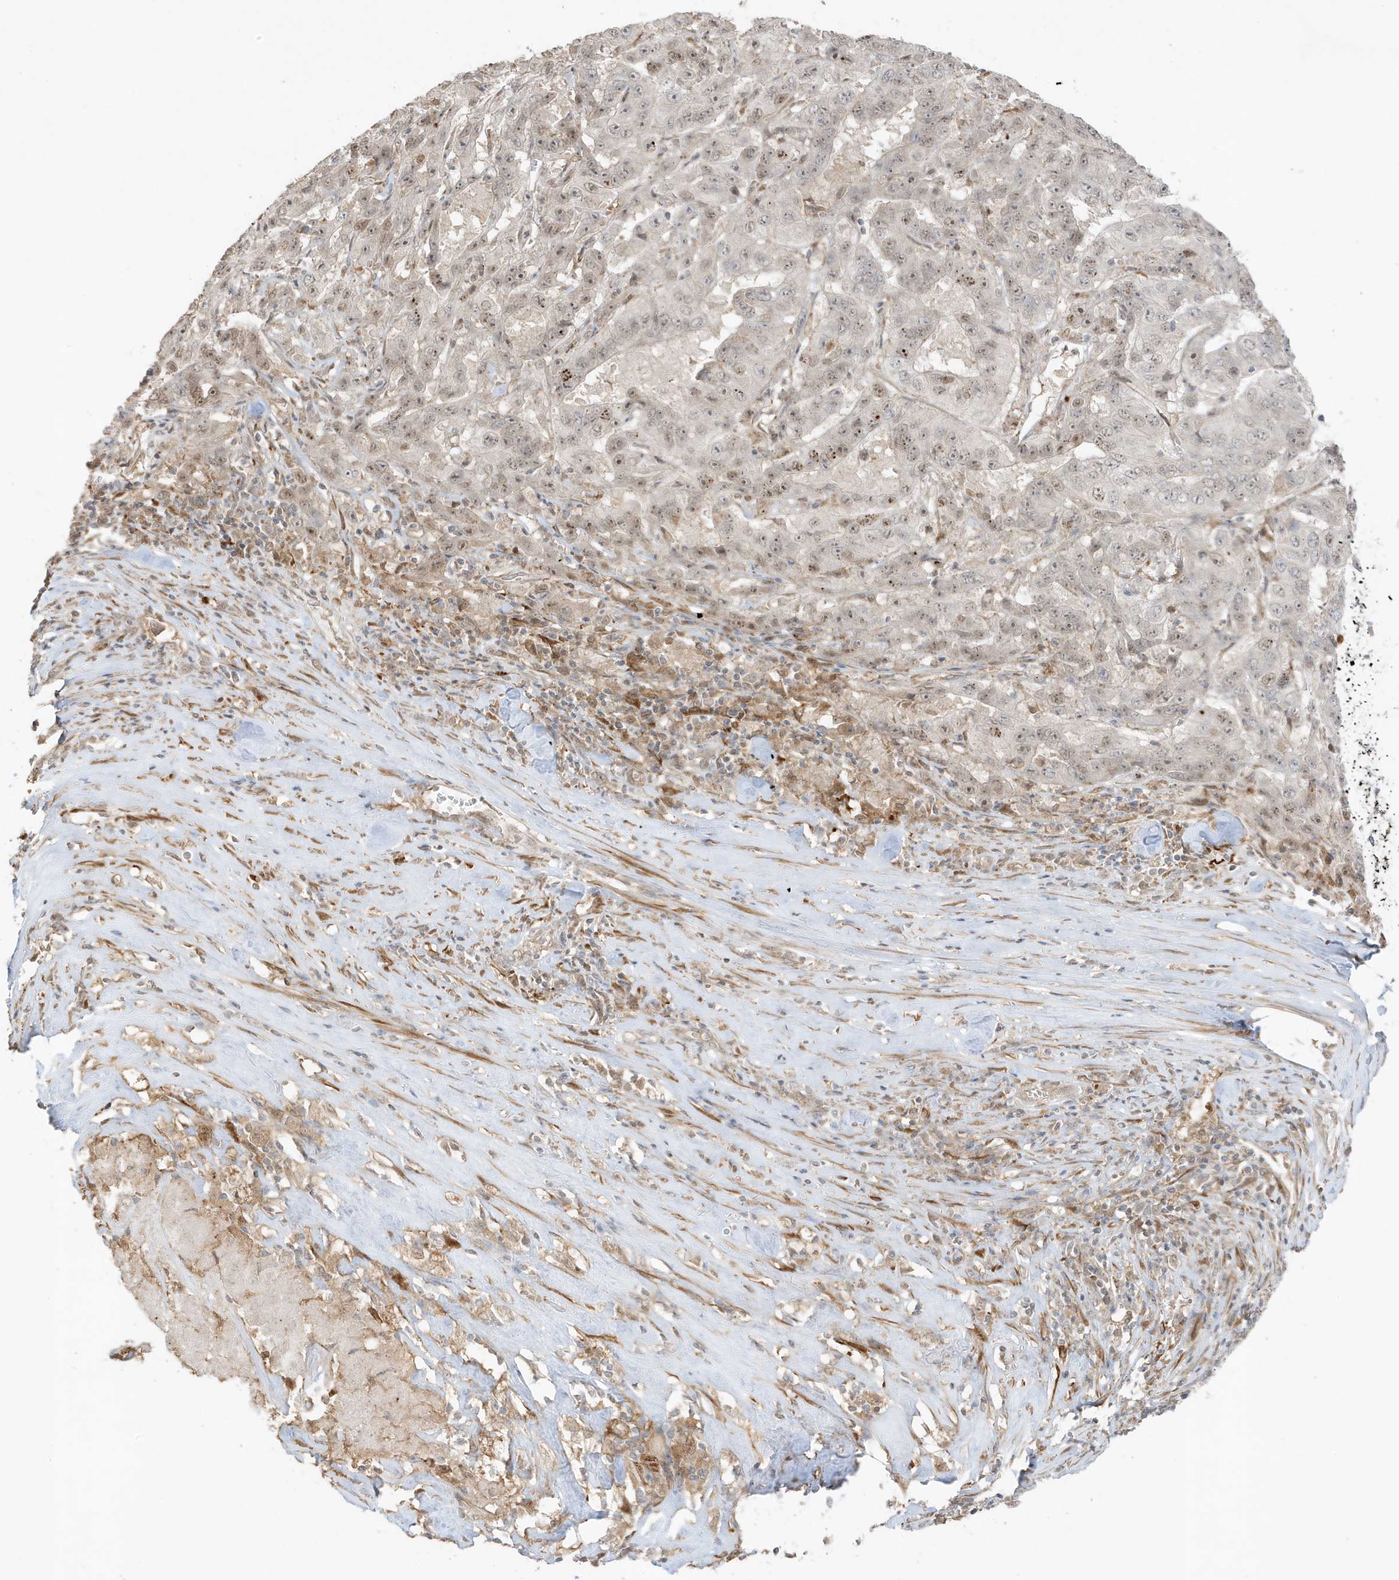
{"staining": {"intensity": "weak", "quantity": "25%-75%", "location": "nuclear"}, "tissue": "pancreatic cancer", "cell_type": "Tumor cells", "image_type": "cancer", "snomed": [{"axis": "morphology", "description": "Adenocarcinoma, NOS"}, {"axis": "topography", "description": "Pancreas"}], "caption": "Pancreatic cancer (adenocarcinoma) stained with DAB immunohistochemistry (IHC) demonstrates low levels of weak nuclear expression in about 25%-75% of tumor cells.", "gene": "ZBTB41", "patient": {"sex": "male", "age": 63}}